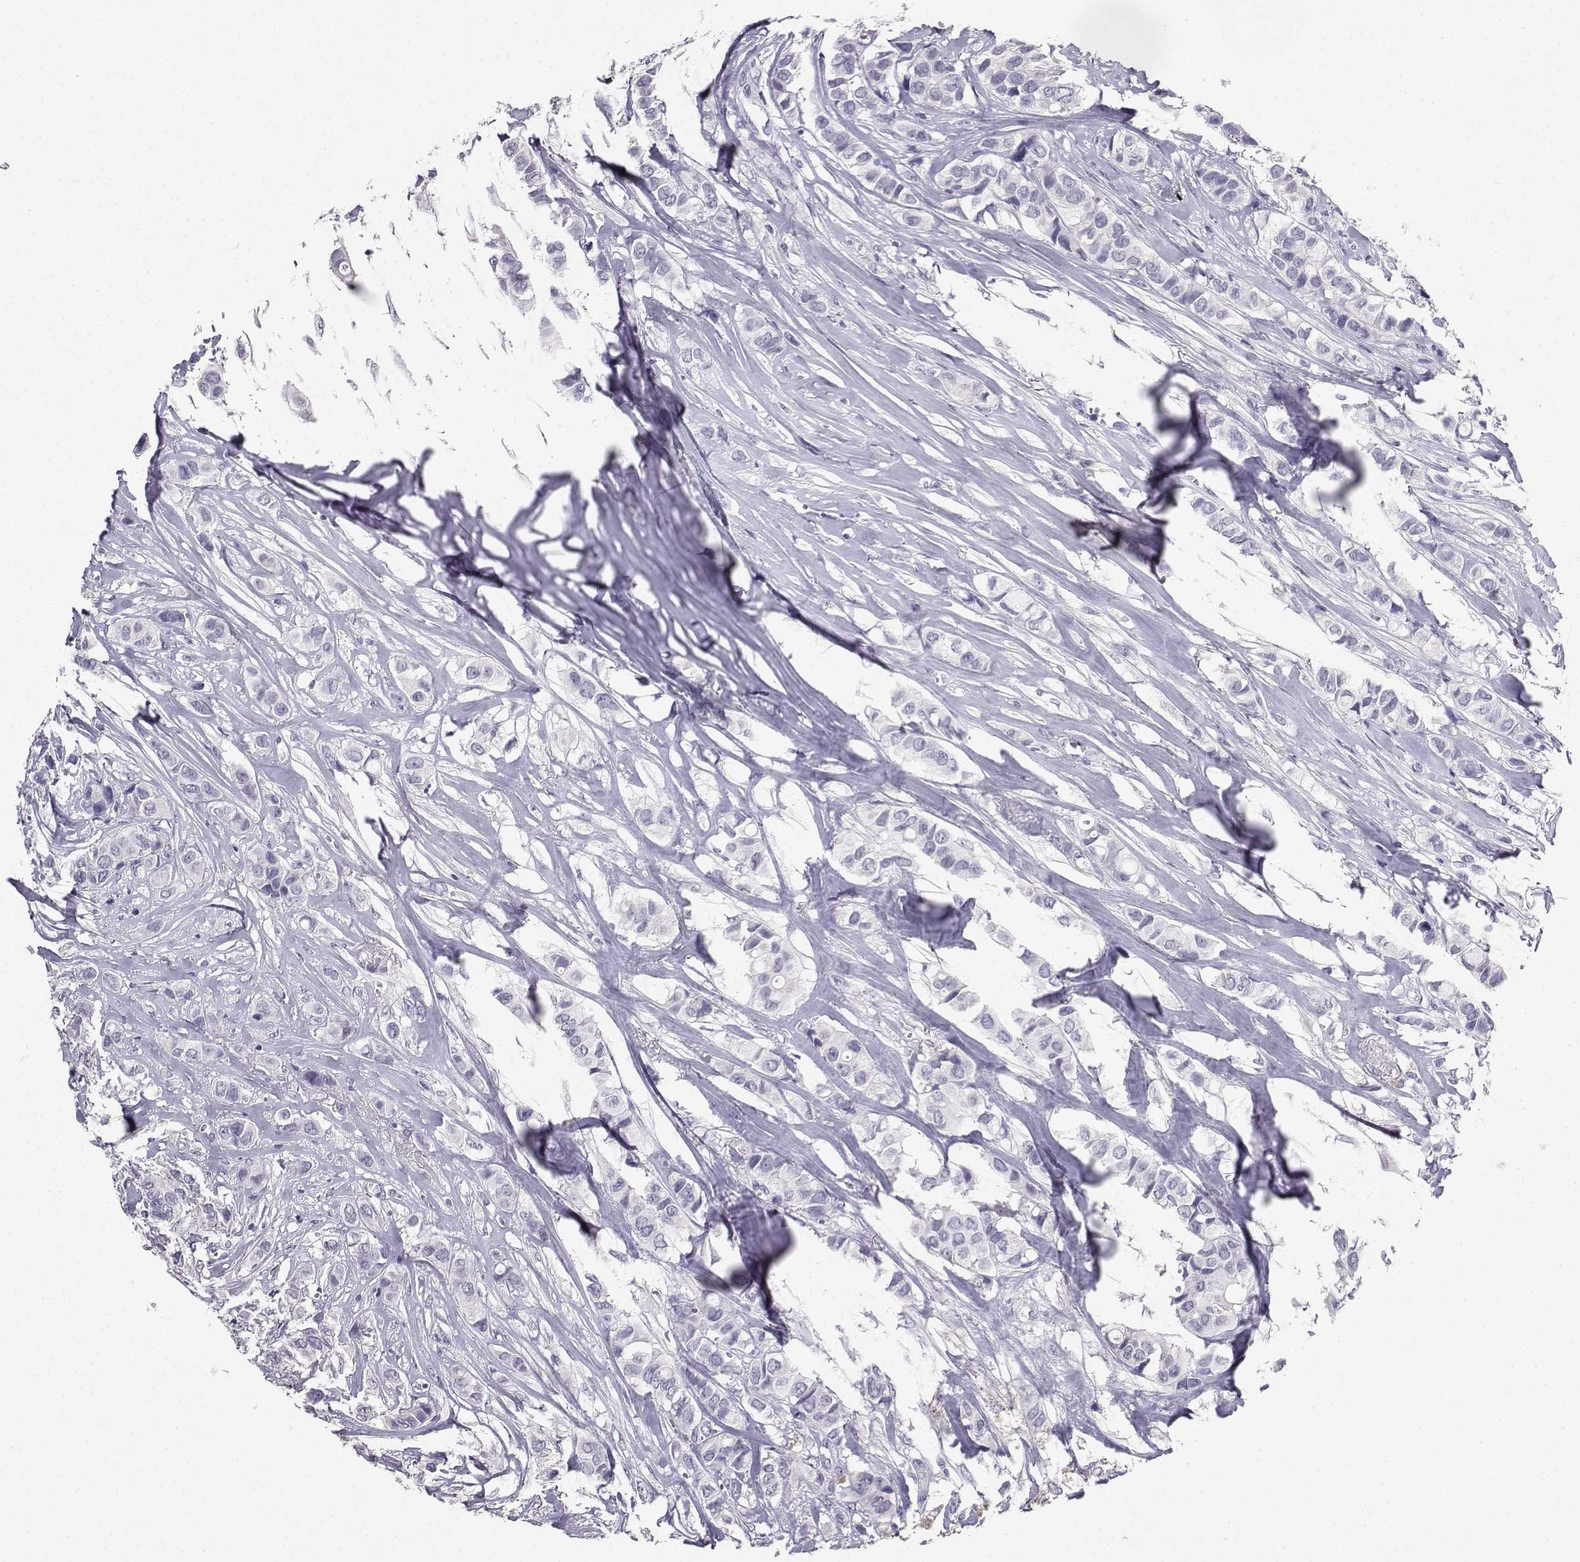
{"staining": {"intensity": "negative", "quantity": "none", "location": "none"}, "tissue": "breast cancer", "cell_type": "Tumor cells", "image_type": "cancer", "snomed": [{"axis": "morphology", "description": "Duct carcinoma"}, {"axis": "topography", "description": "Breast"}], "caption": "Invasive ductal carcinoma (breast) was stained to show a protein in brown. There is no significant staining in tumor cells.", "gene": "SPAG11B", "patient": {"sex": "female", "age": 85}}